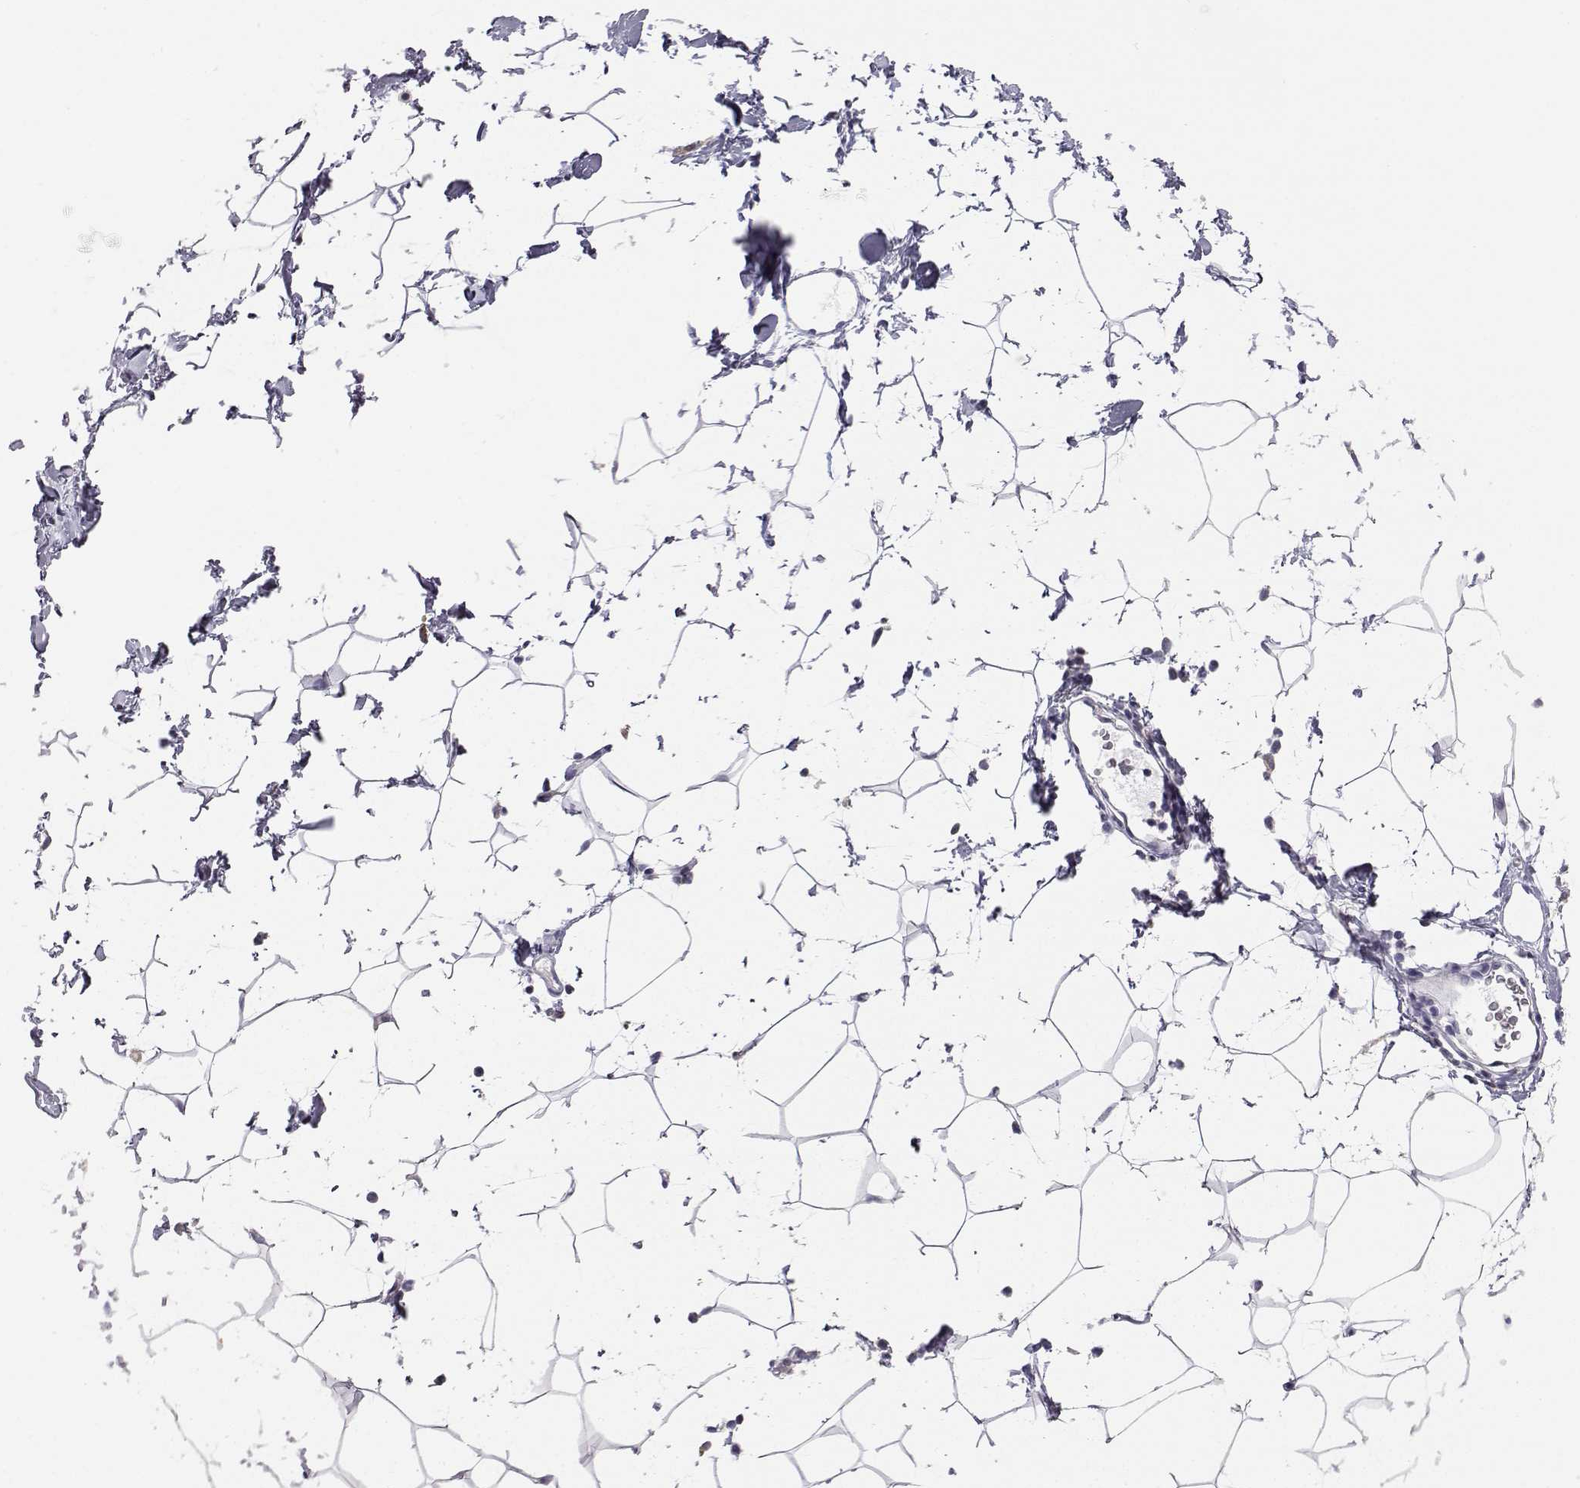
{"staining": {"intensity": "negative", "quantity": "none", "location": "none"}, "tissue": "breast", "cell_type": "Adipocytes", "image_type": "normal", "snomed": [{"axis": "morphology", "description": "Normal tissue, NOS"}, {"axis": "topography", "description": "Breast"}], "caption": "Photomicrograph shows no protein expression in adipocytes of benign breast.", "gene": "AKR1B1", "patient": {"sex": "female", "age": 32}}